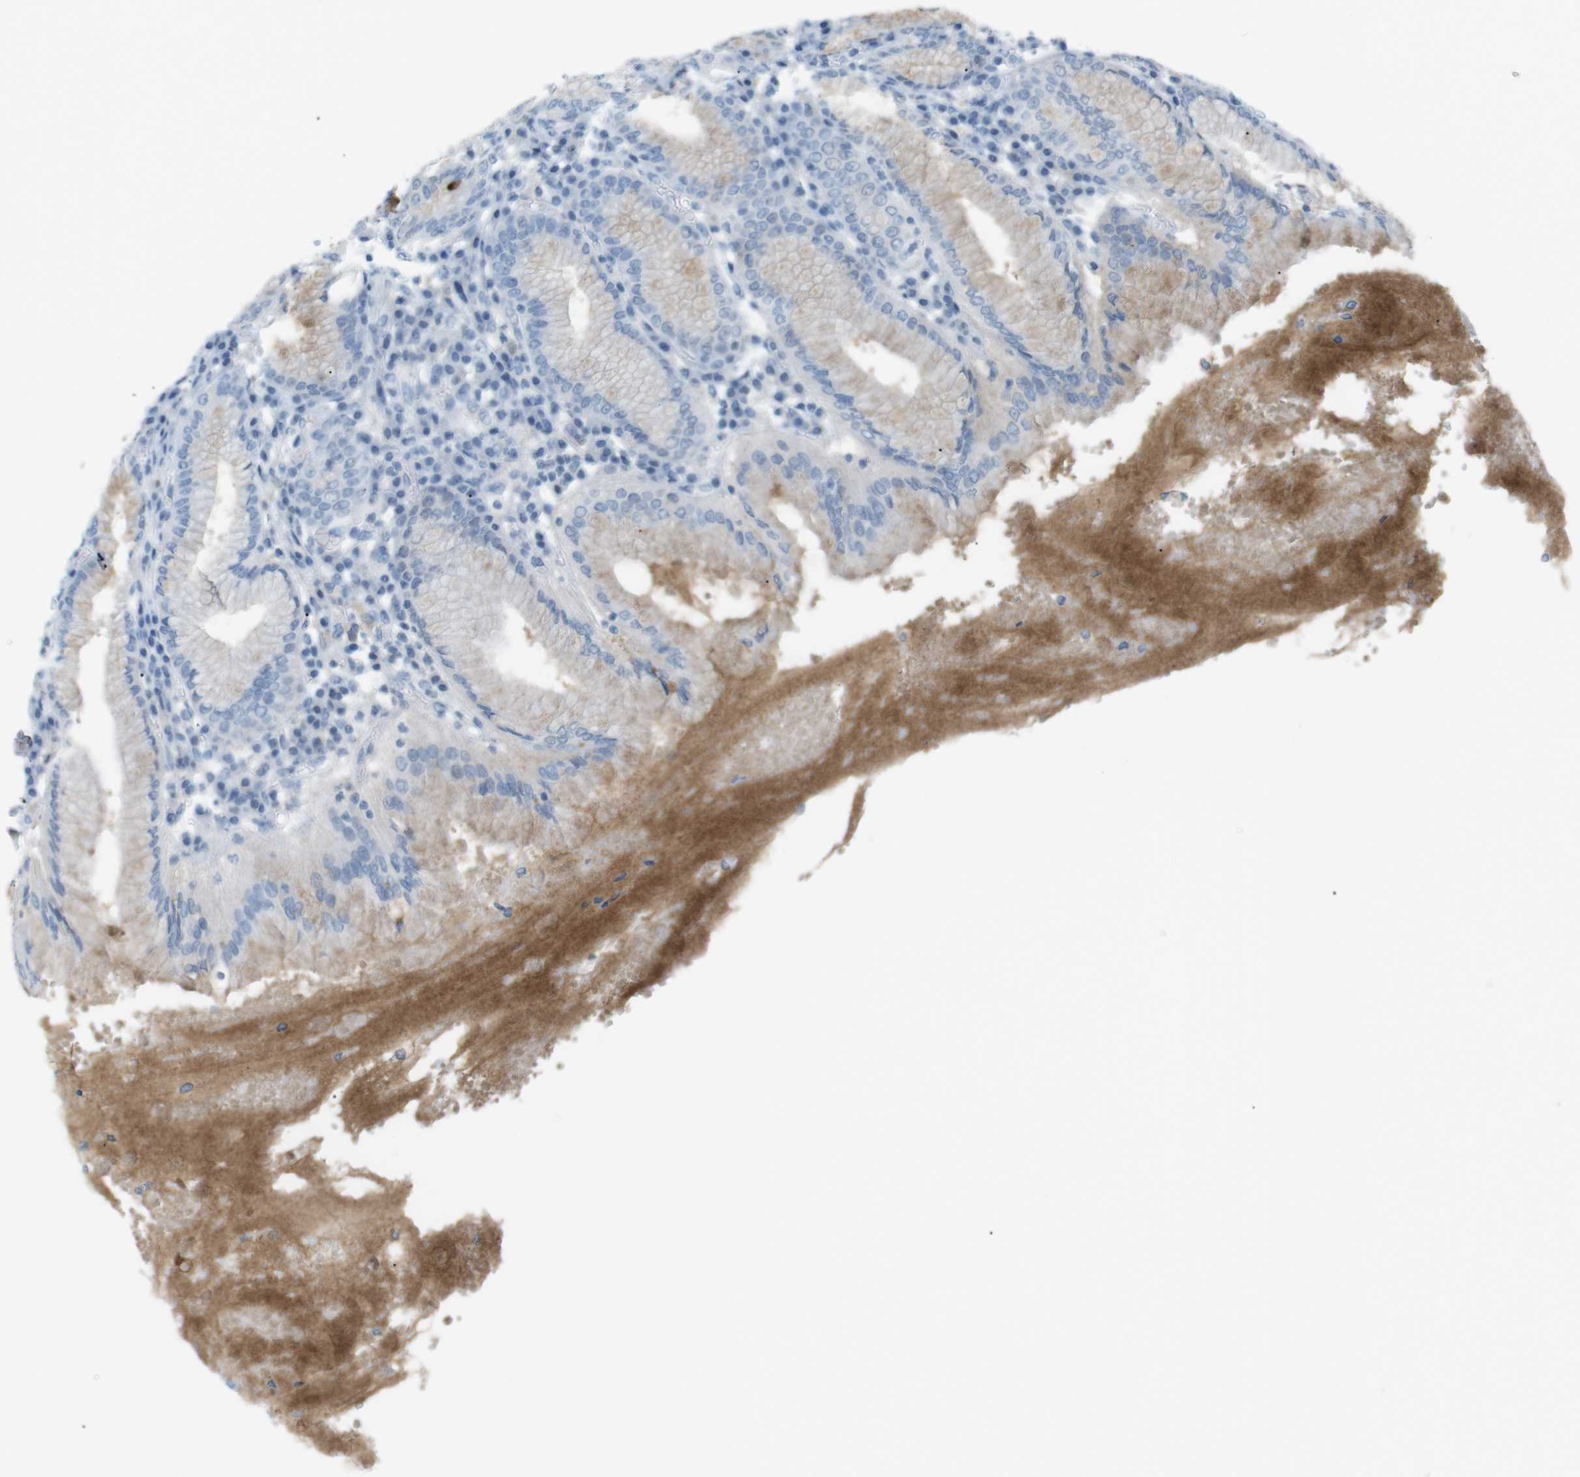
{"staining": {"intensity": "weak", "quantity": "<25%", "location": "cytoplasmic/membranous"}, "tissue": "stomach", "cell_type": "Glandular cells", "image_type": "normal", "snomed": [{"axis": "morphology", "description": "Normal tissue, NOS"}, {"axis": "topography", "description": "Stomach"}, {"axis": "topography", "description": "Stomach, lower"}], "caption": "Immunohistochemistry histopathology image of benign stomach: stomach stained with DAB (3,3'-diaminobenzidine) exhibits no significant protein expression in glandular cells.", "gene": "AZGP1", "patient": {"sex": "female", "age": 56}}